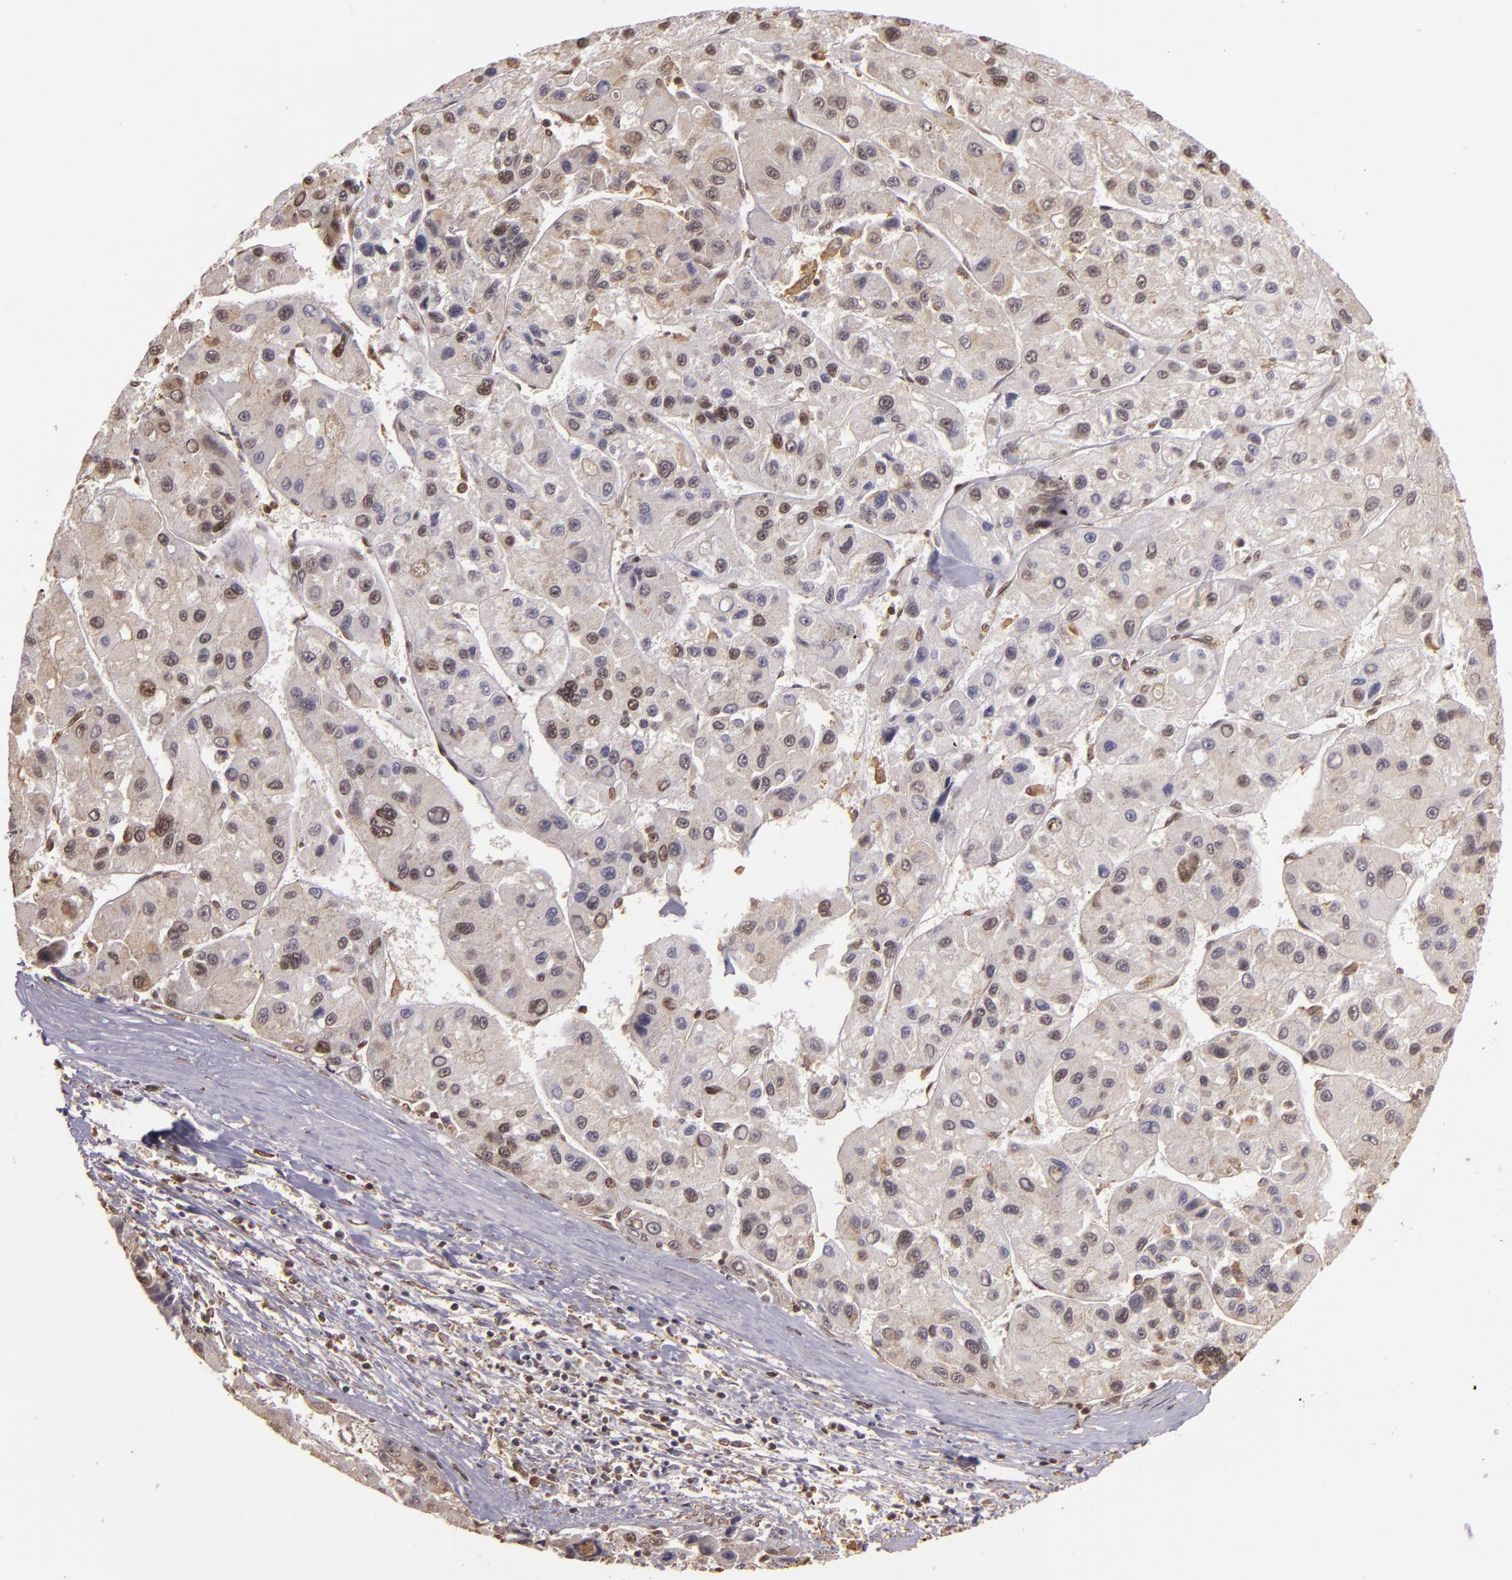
{"staining": {"intensity": "negative", "quantity": "none", "location": "none"}, "tissue": "liver cancer", "cell_type": "Tumor cells", "image_type": "cancer", "snomed": [{"axis": "morphology", "description": "Carcinoma, Hepatocellular, NOS"}, {"axis": "topography", "description": "Liver"}], "caption": "High power microscopy micrograph of an IHC image of liver cancer (hepatocellular carcinoma), revealing no significant expression in tumor cells.", "gene": "ARPC2", "patient": {"sex": "male", "age": 64}}